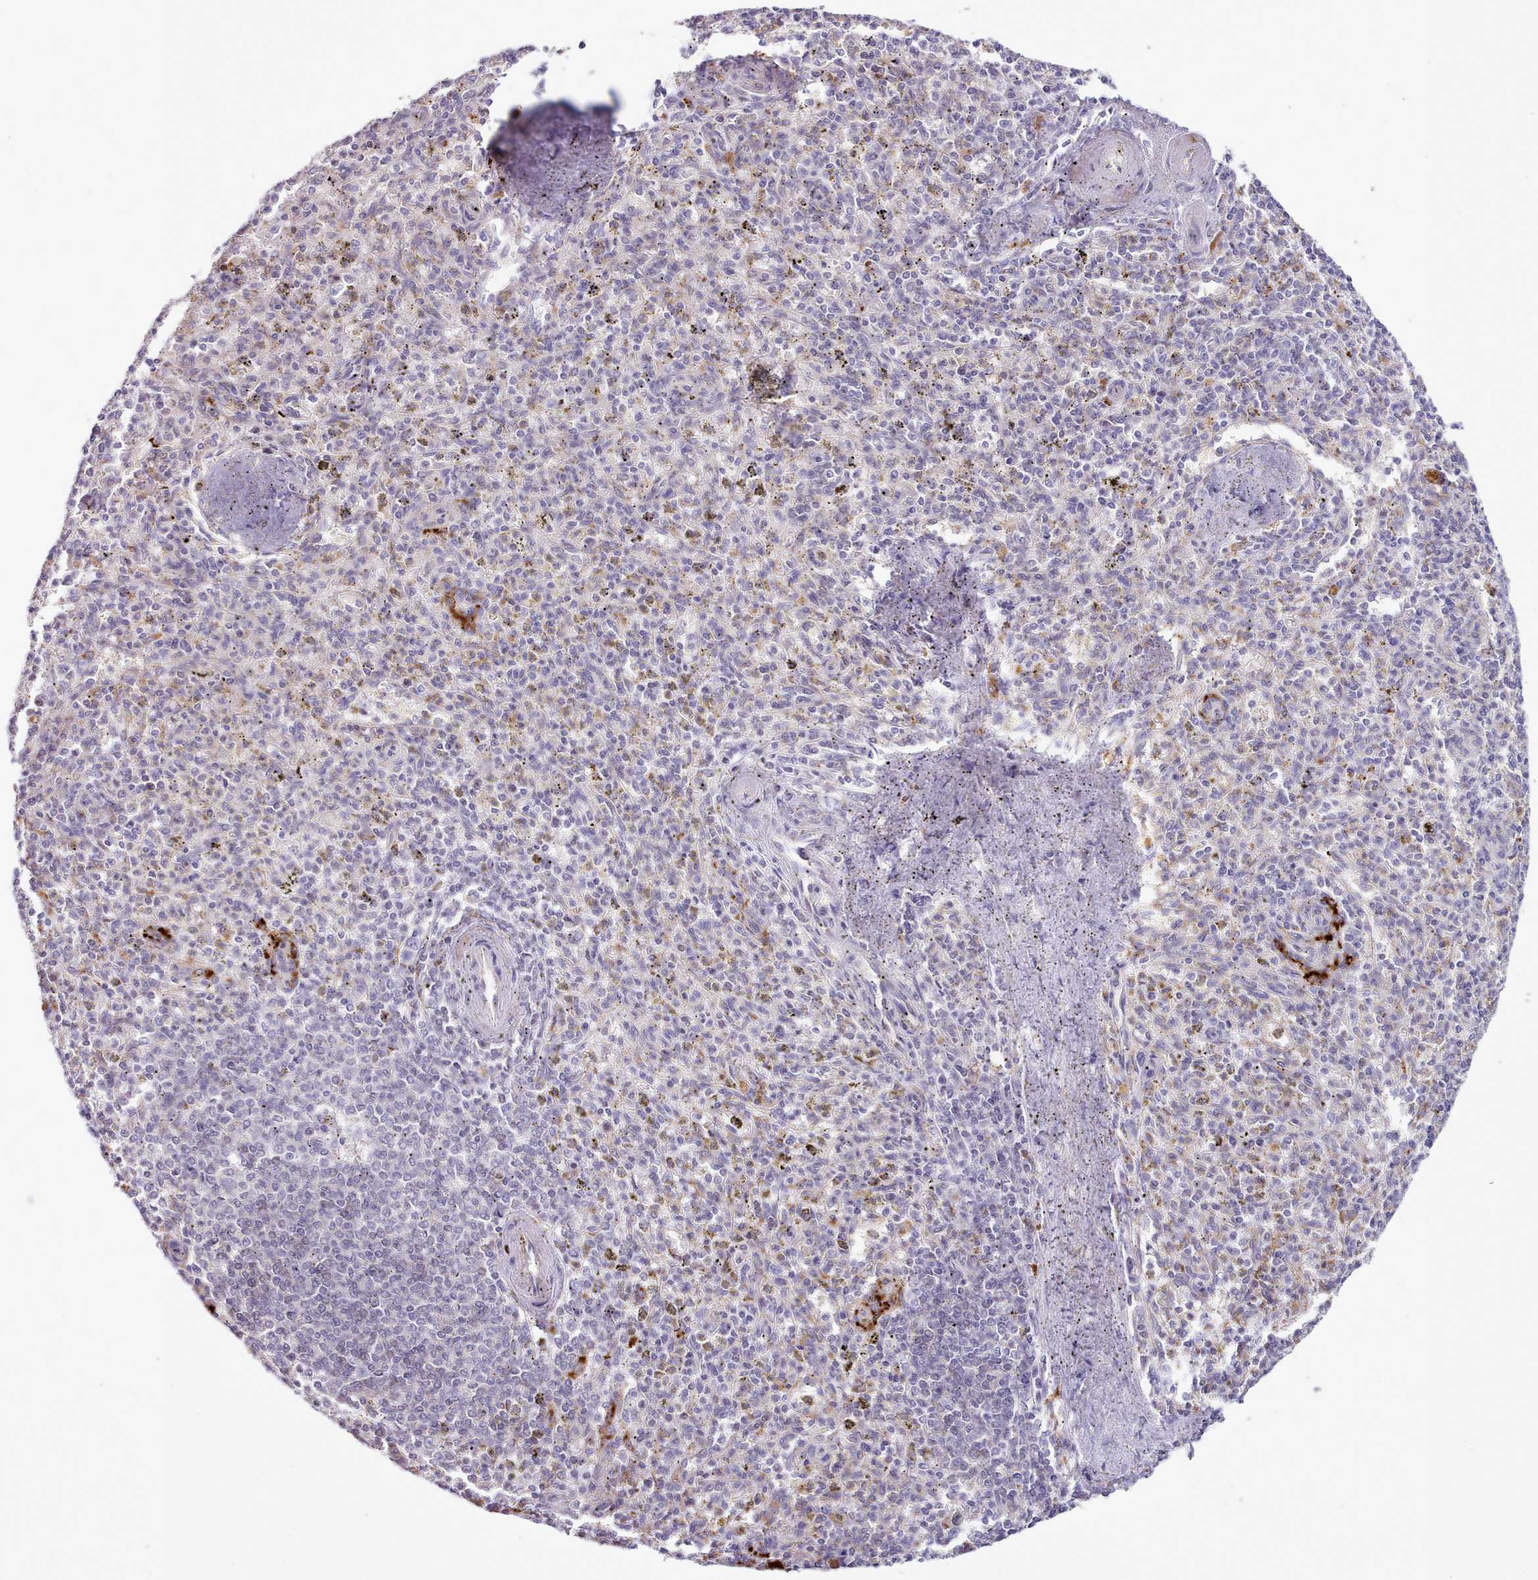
{"staining": {"intensity": "weak", "quantity": "<25%", "location": "cytoplasmic/membranous"}, "tissue": "spleen", "cell_type": "Cells in red pulp", "image_type": "normal", "snomed": [{"axis": "morphology", "description": "Normal tissue, NOS"}, {"axis": "topography", "description": "Spleen"}], "caption": "Immunohistochemistry photomicrograph of benign human spleen stained for a protein (brown), which reveals no staining in cells in red pulp.", "gene": "SRD5A1", "patient": {"sex": "male", "age": 72}}